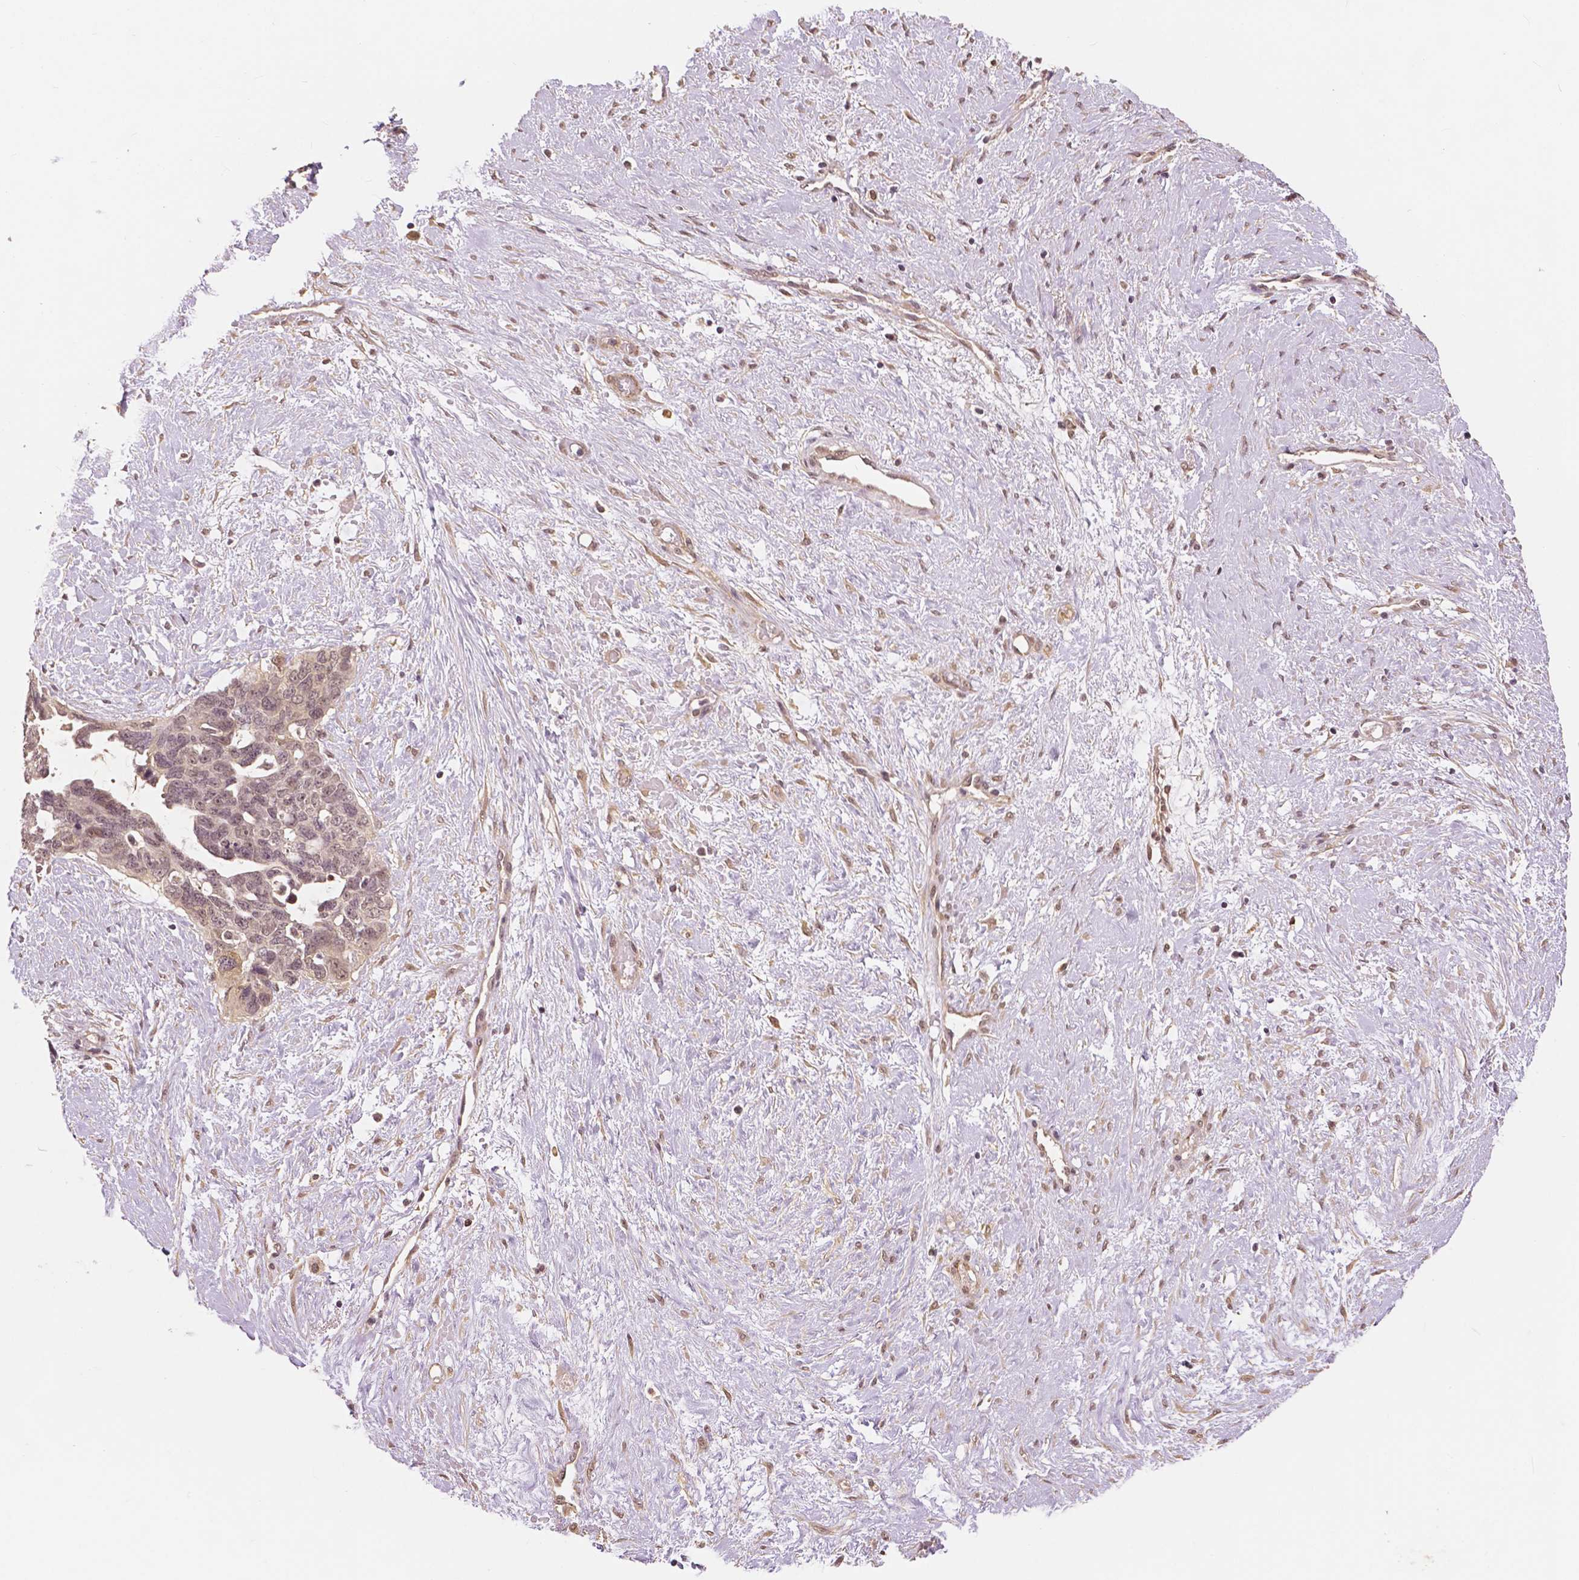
{"staining": {"intensity": "weak", "quantity": "25%-75%", "location": "nuclear"}, "tissue": "ovarian cancer", "cell_type": "Tumor cells", "image_type": "cancer", "snomed": [{"axis": "morphology", "description": "Cystadenocarcinoma, serous, NOS"}, {"axis": "topography", "description": "Ovary"}], "caption": "Immunohistochemistry (IHC) photomicrograph of neoplastic tissue: human ovarian cancer (serous cystadenocarcinoma) stained using IHC reveals low levels of weak protein expression localized specifically in the nuclear of tumor cells, appearing as a nuclear brown color.", "gene": "MAP1LC3B", "patient": {"sex": "female", "age": 69}}